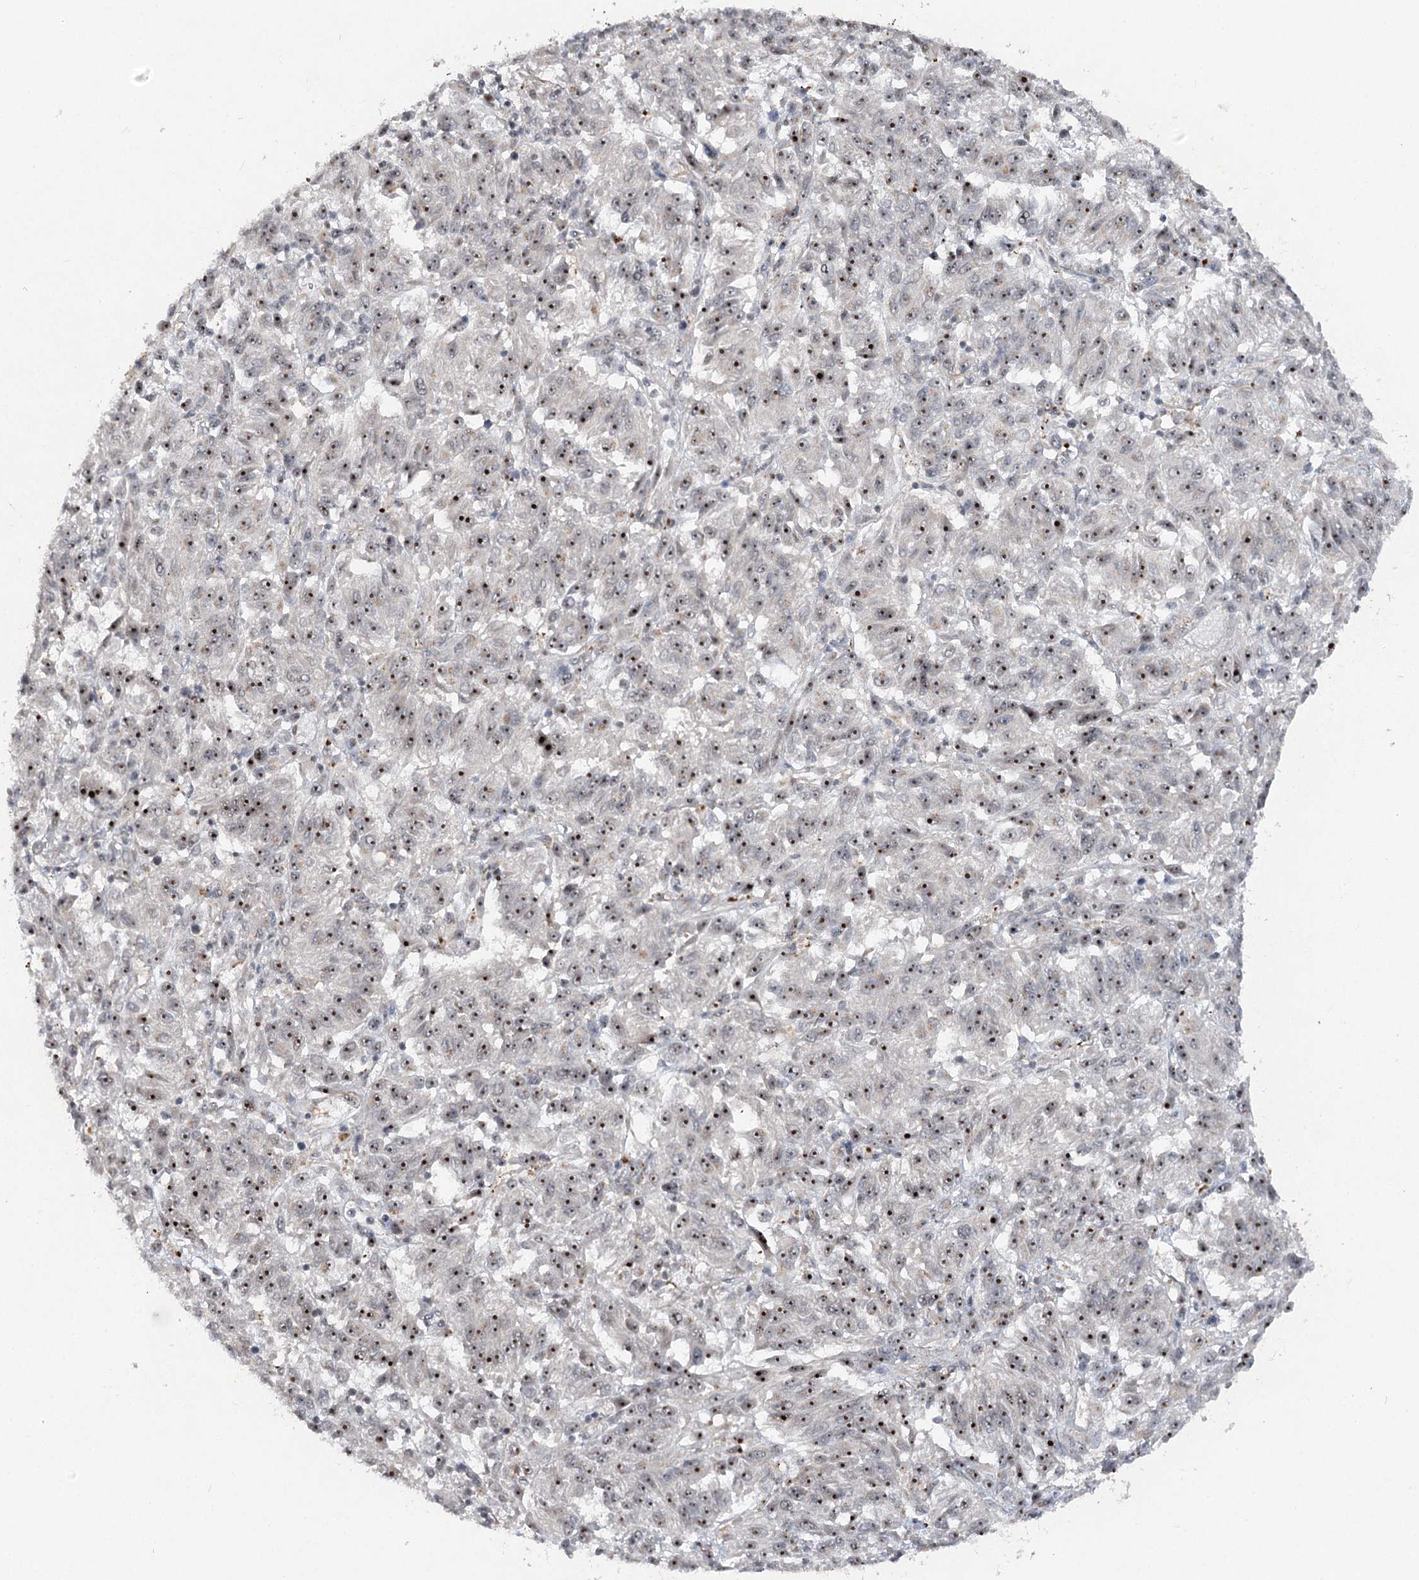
{"staining": {"intensity": "strong", "quantity": ">75%", "location": "nuclear"}, "tissue": "melanoma", "cell_type": "Tumor cells", "image_type": "cancer", "snomed": [{"axis": "morphology", "description": "Malignant melanoma, Metastatic site"}, {"axis": "topography", "description": "Lung"}], "caption": "Brown immunohistochemical staining in melanoma displays strong nuclear positivity in about >75% of tumor cells. (brown staining indicates protein expression, while blue staining denotes nuclei).", "gene": "GNL3L", "patient": {"sex": "male", "age": 64}}